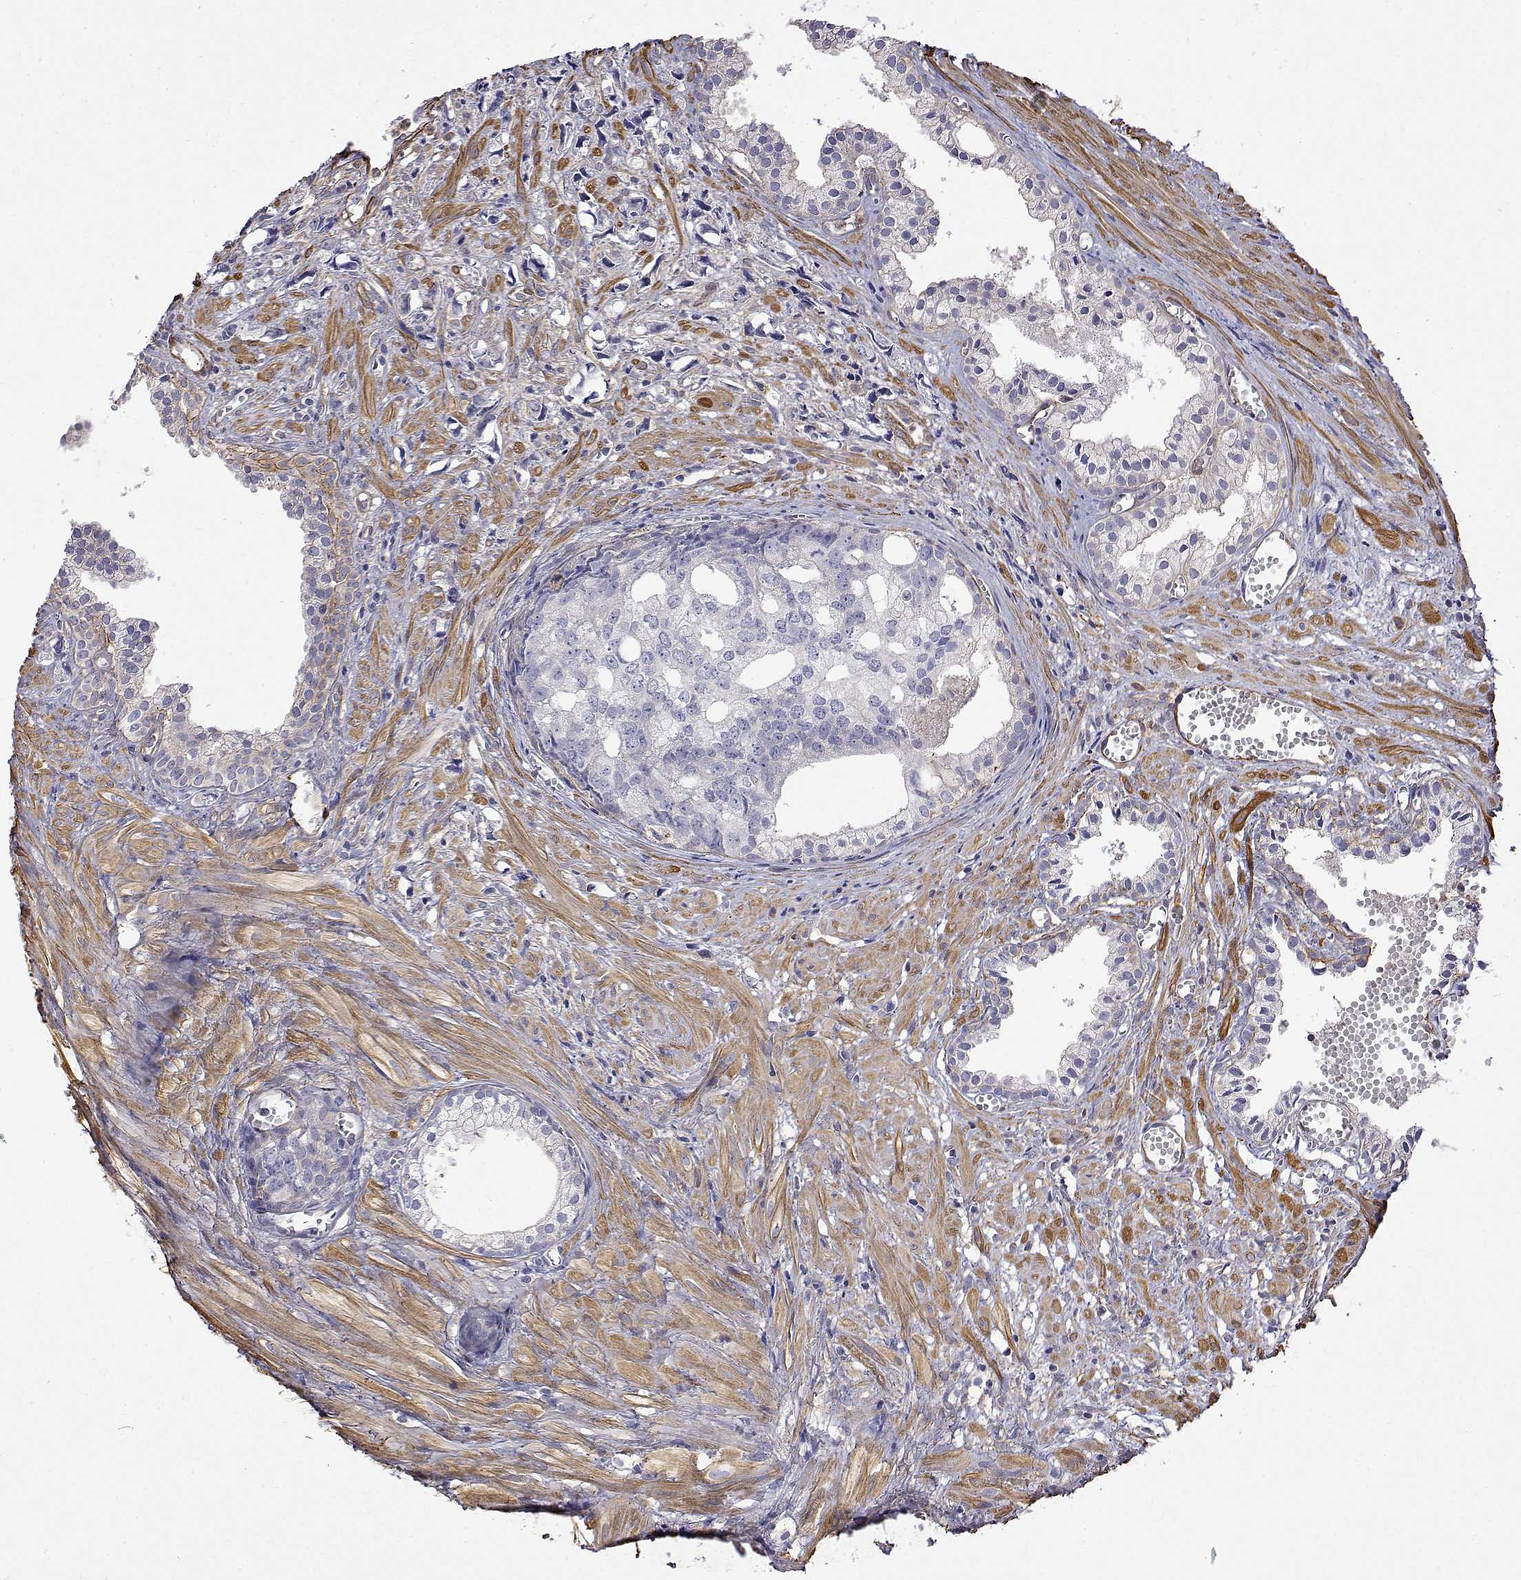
{"staining": {"intensity": "negative", "quantity": "none", "location": "none"}, "tissue": "prostate cancer", "cell_type": "Tumor cells", "image_type": "cancer", "snomed": [{"axis": "morphology", "description": "Adenocarcinoma, High grade"}, {"axis": "topography", "description": "Prostate"}], "caption": "Tumor cells are negative for protein expression in human prostate high-grade adenocarcinoma.", "gene": "SOWAHD", "patient": {"sex": "male", "age": 58}}